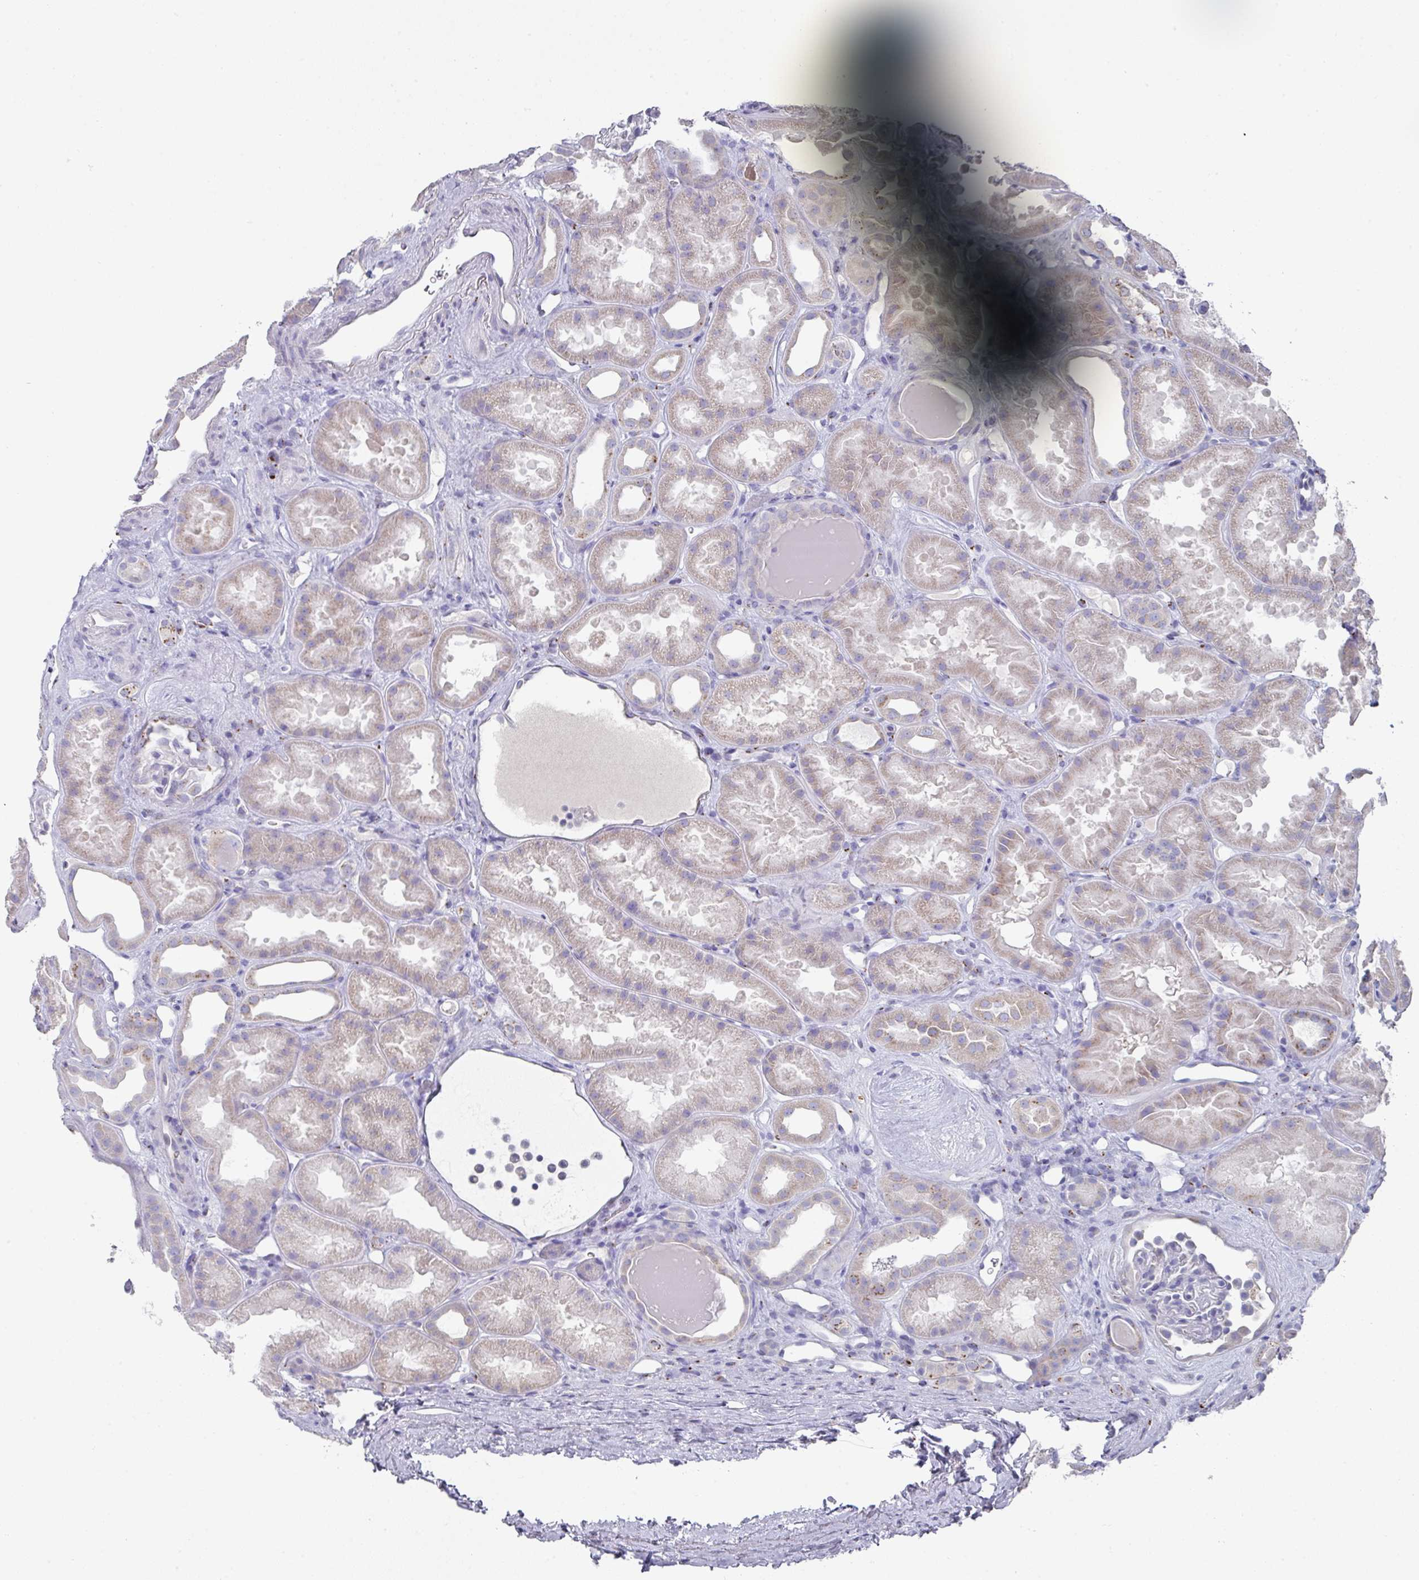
{"staining": {"intensity": "negative", "quantity": "none", "location": "none"}, "tissue": "kidney", "cell_type": "Cells in glomeruli", "image_type": "normal", "snomed": [{"axis": "morphology", "description": "Normal tissue, NOS"}, {"axis": "topography", "description": "Kidney"}], "caption": "Immunohistochemical staining of benign human kidney exhibits no significant expression in cells in glomeruli. (Stains: DAB (3,3'-diaminobenzidine) immunohistochemistry (IHC) with hematoxylin counter stain, Microscopy: brightfield microscopy at high magnification).", "gene": "VKORC1L1", "patient": {"sex": "male", "age": 61}}